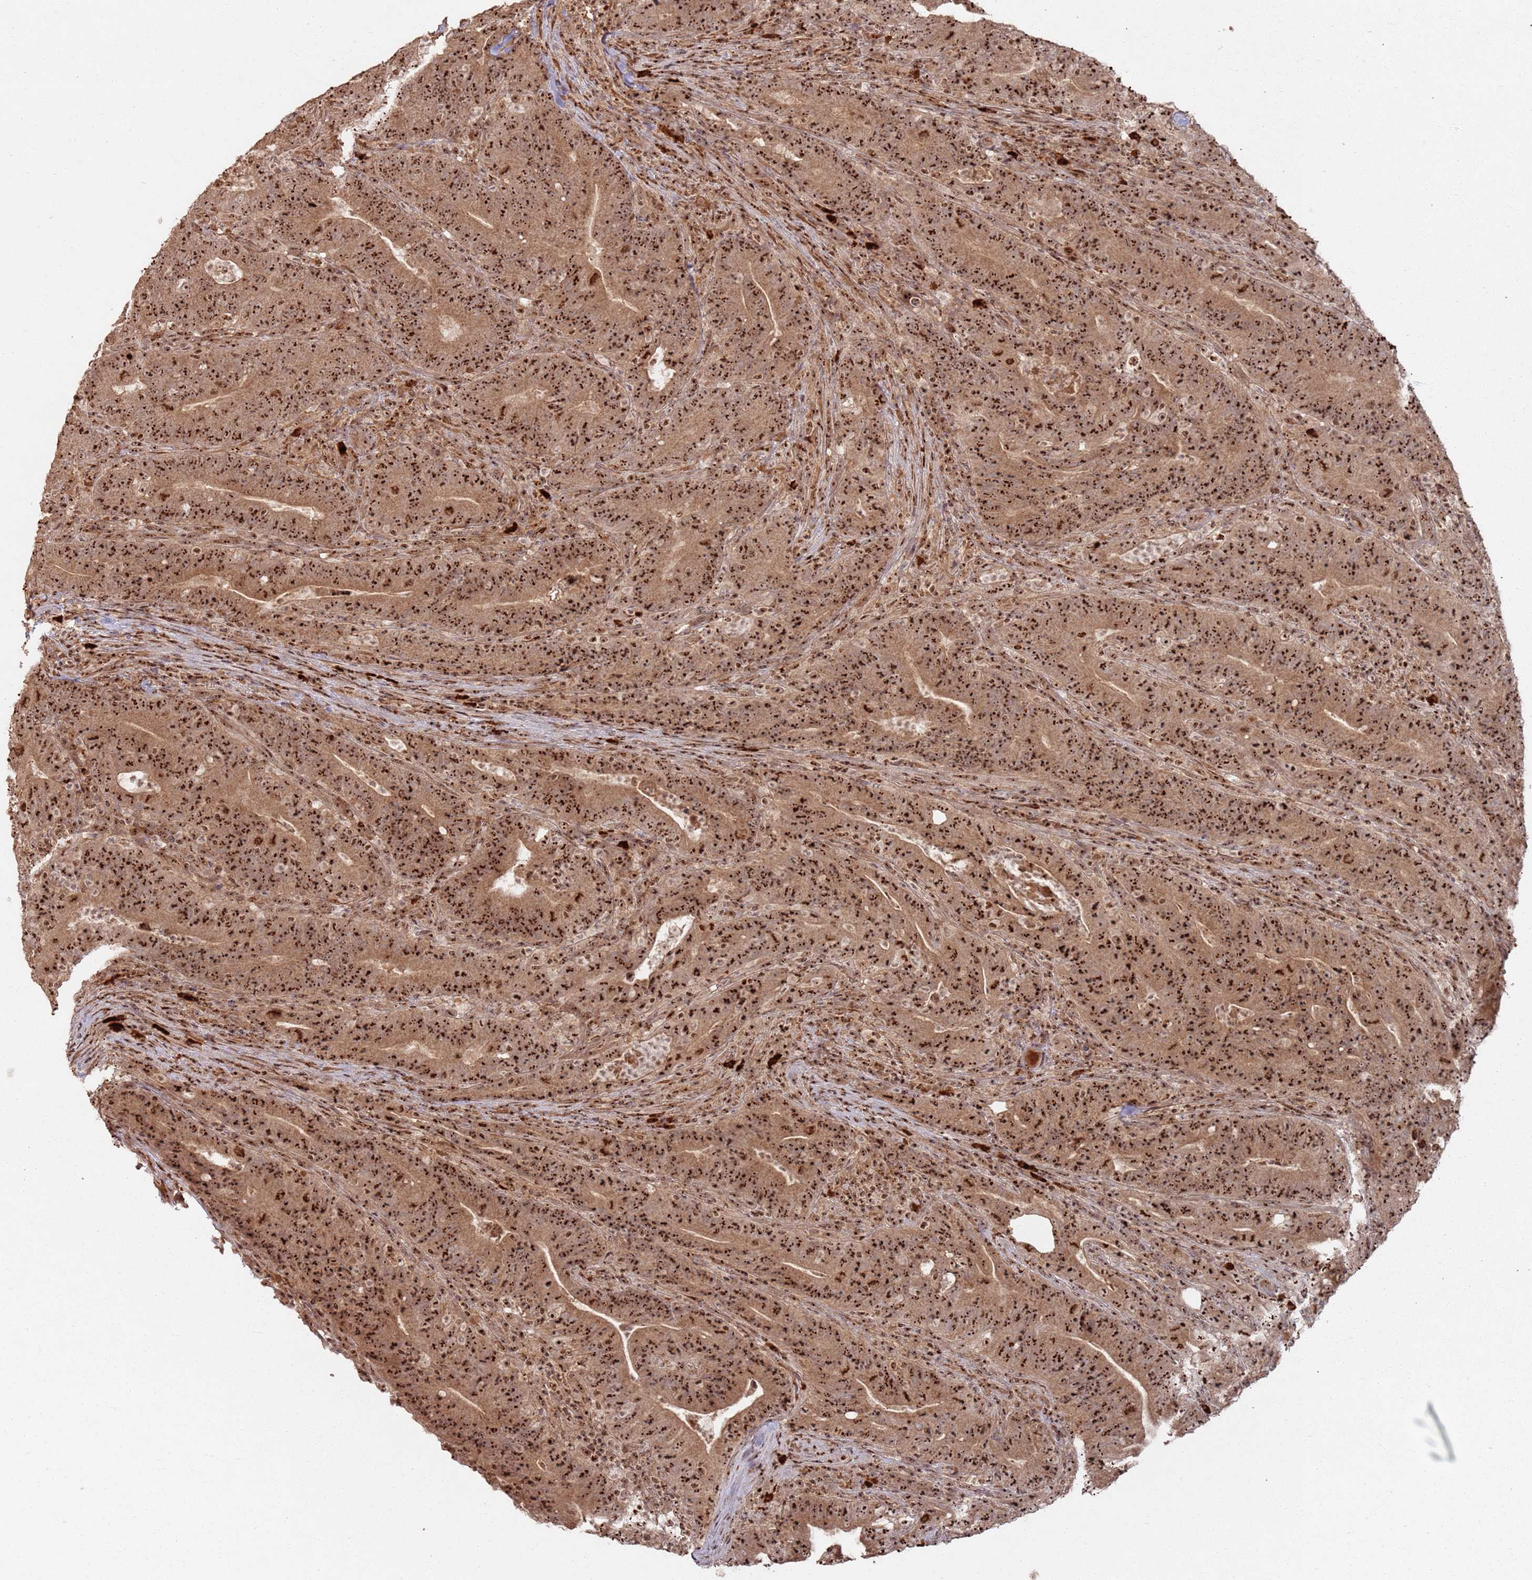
{"staining": {"intensity": "strong", "quantity": ">75%", "location": "cytoplasmic/membranous,nuclear"}, "tissue": "colorectal cancer", "cell_type": "Tumor cells", "image_type": "cancer", "snomed": [{"axis": "morphology", "description": "Adenocarcinoma, NOS"}, {"axis": "topography", "description": "Colon"}], "caption": "A brown stain highlights strong cytoplasmic/membranous and nuclear positivity of a protein in adenocarcinoma (colorectal) tumor cells.", "gene": "UTP11", "patient": {"sex": "female", "age": 66}}